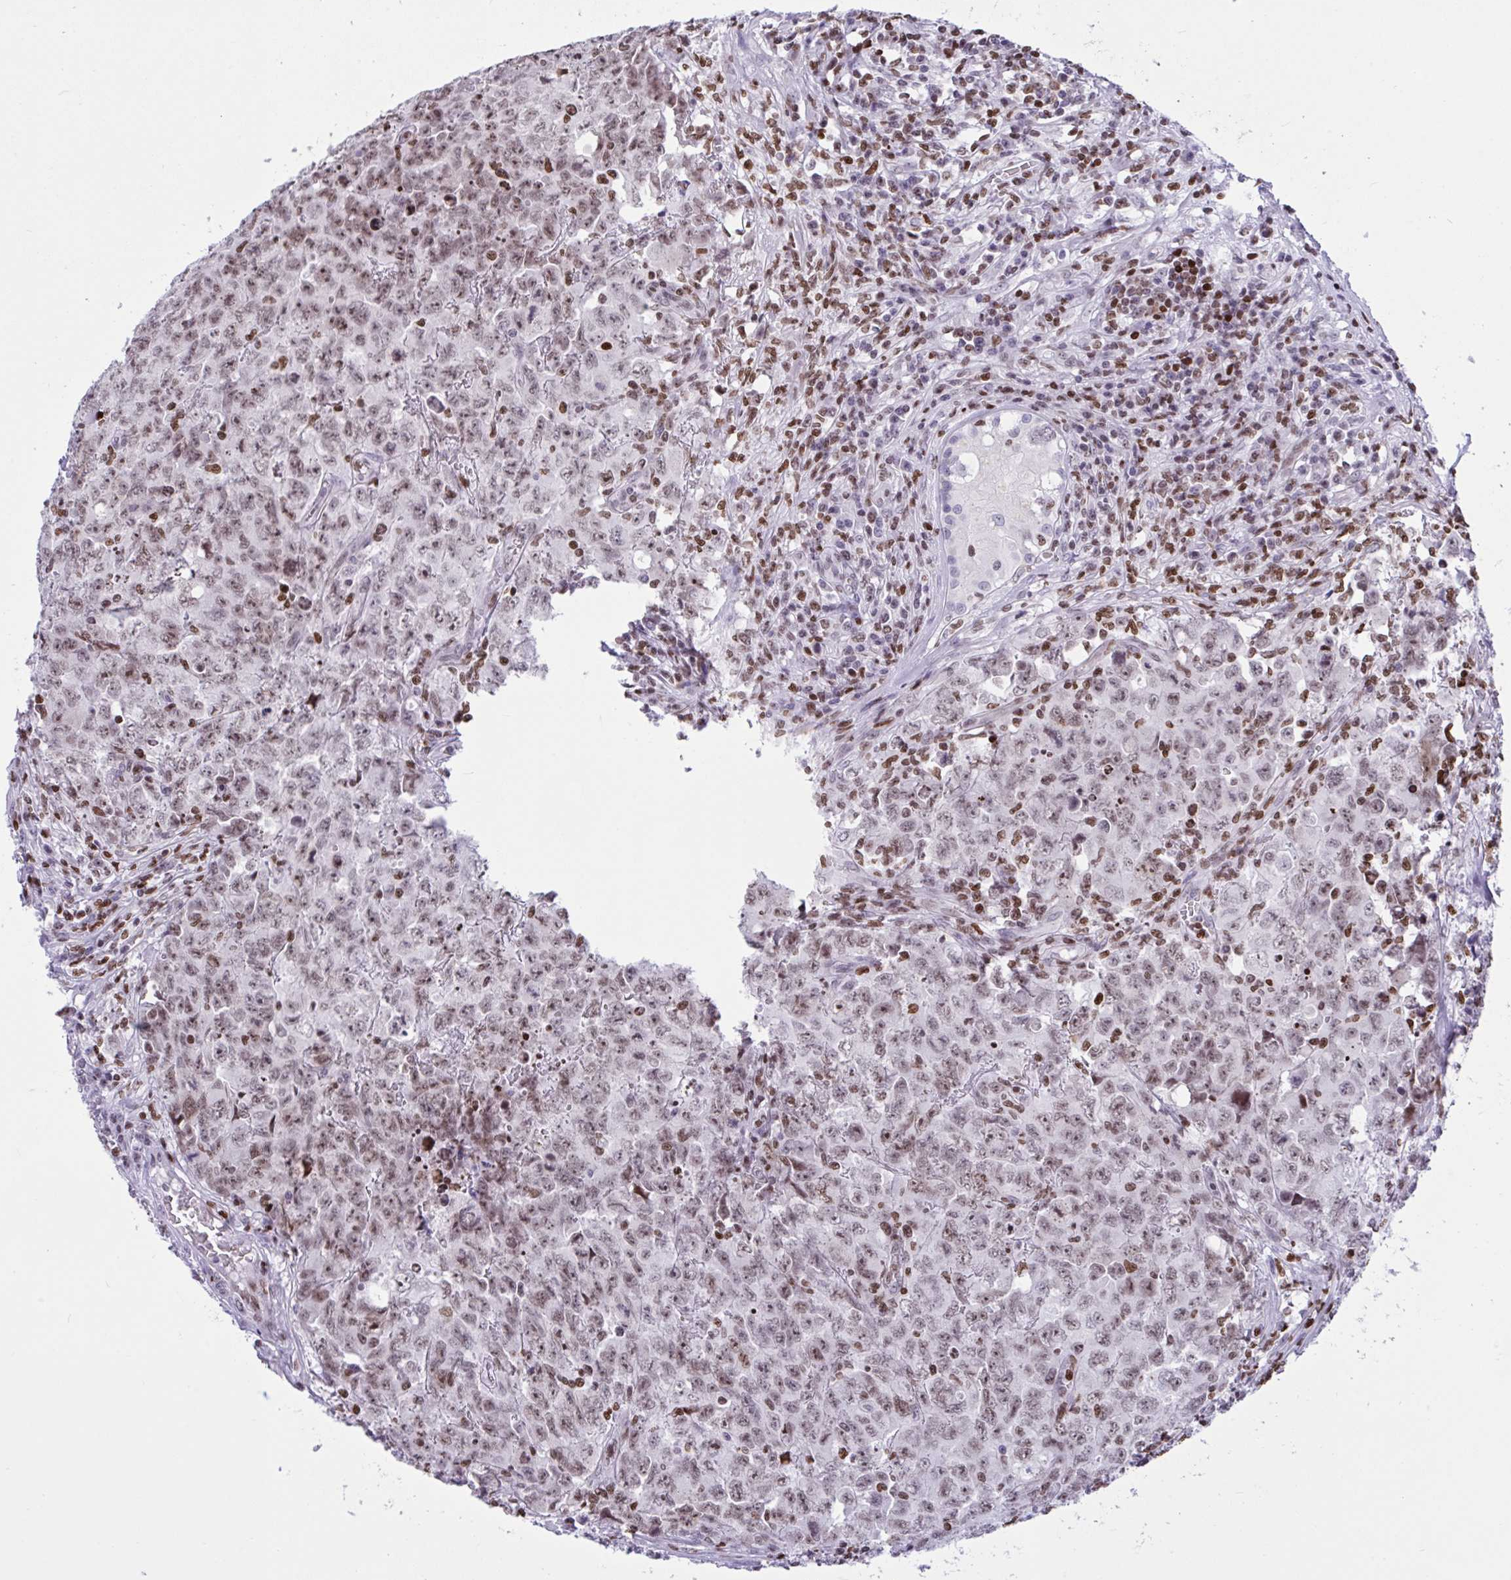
{"staining": {"intensity": "weak", "quantity": ">75%", "location": "nuclear"}, "tissue": "testis cancer", "cell_type": "Tumor cells", "image_type": "cancer", "snomed": [{"axis": "morphology", "description": "Carcinoma, Embryonal, NOS"}, {"axis": "topography", "description": "Testis"}], "caption": "Testis embryonal carcinoma stained with immunohistochemistry (IHC) shows weak nuclear staining in approximately >75% of tumor cells.", "gene": "HMGB2", "patient": {"sex": "male", "age": 24}}